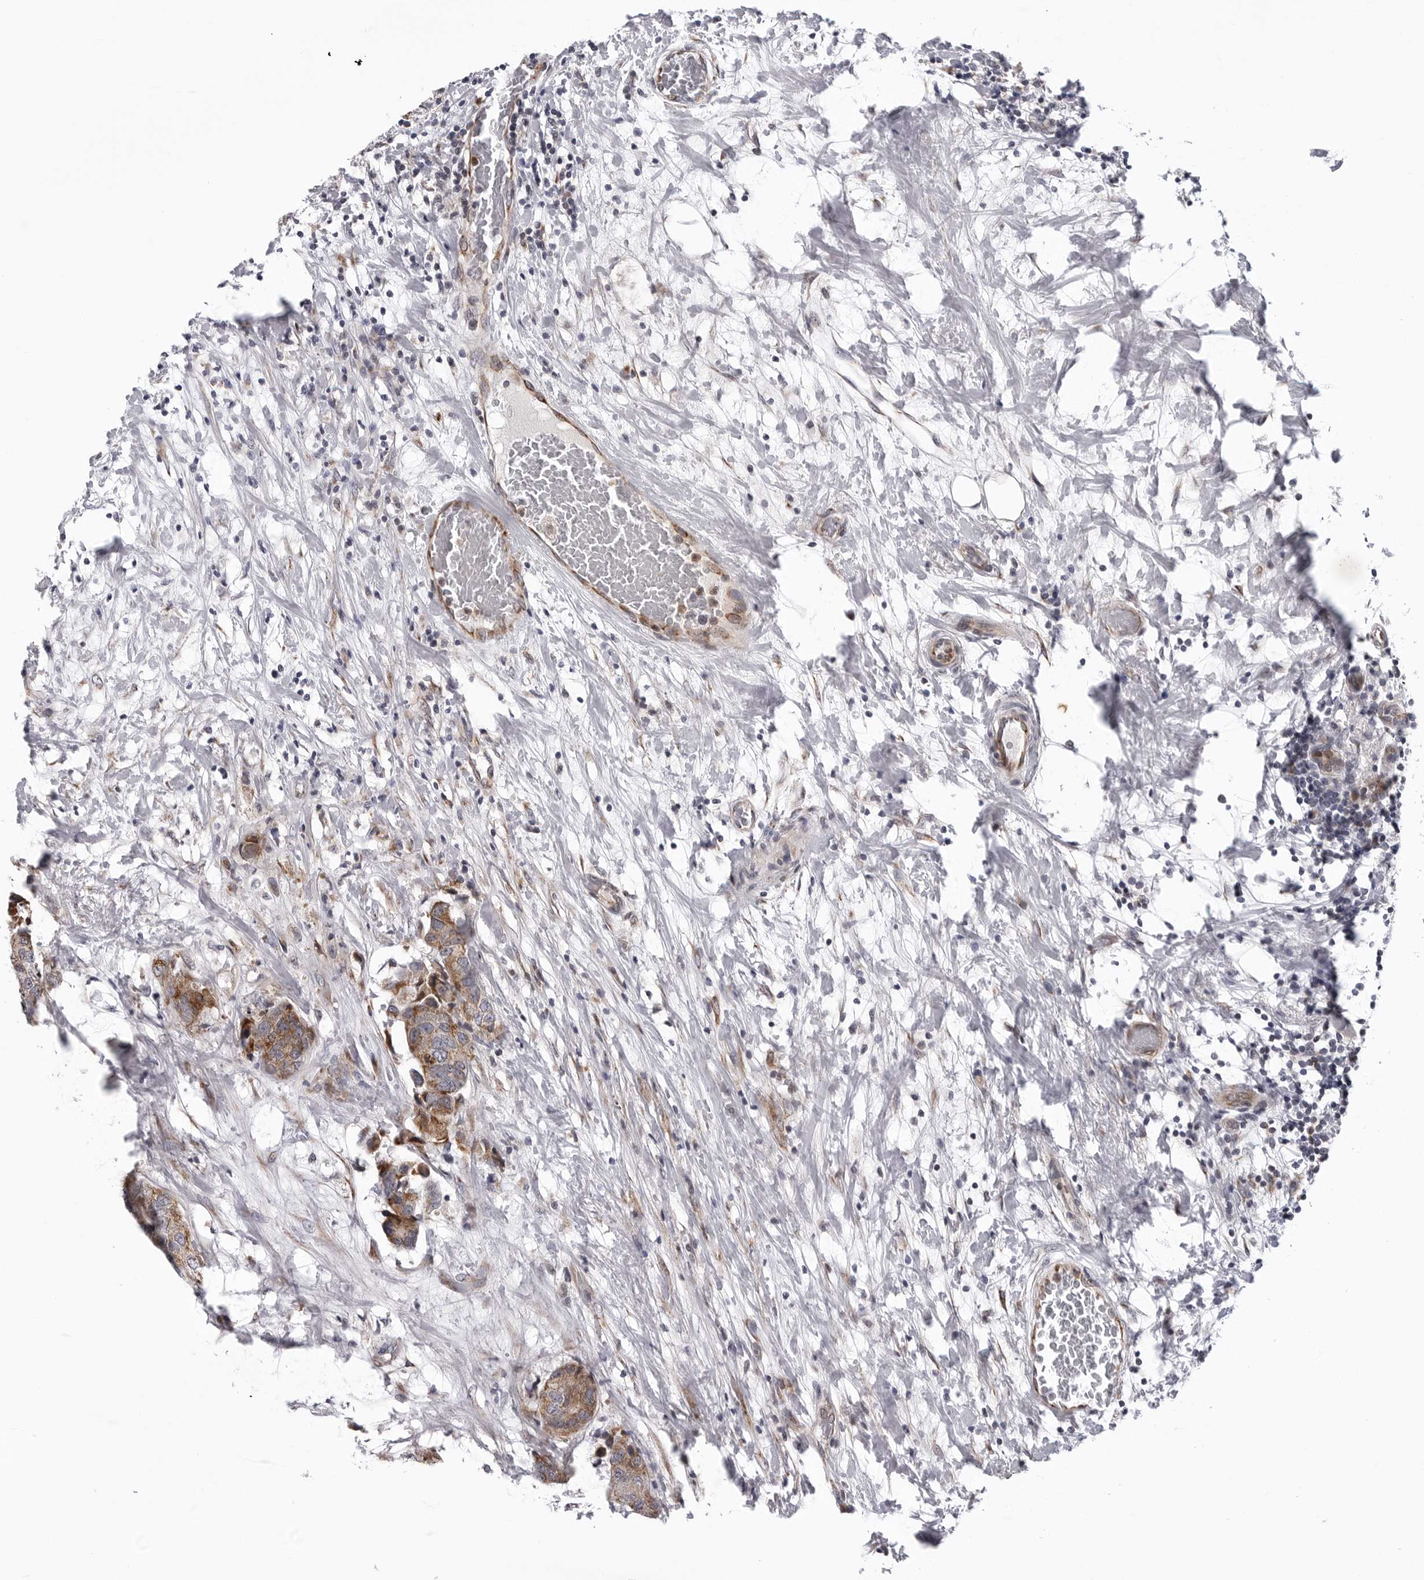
{"staining": {"intensity": "moderate", "quantity": ">75%", "location": "cytoplasmic/membranous"}, "tissue": "breast cancer", "cell_type": "Tumor cells", "image_type": "cancer", "snomed": [{"axis": "morphology", "description": "Duct carcinoma"}, {"axis": "topography", "description": "Breast"}], "caption": "Human breast infiltrating ductal carcinoma stained with a protein marker reveals moderate staining in tumor cells.", "gene": "CDK20", "patient": {"sex": "female", "age": 62}}